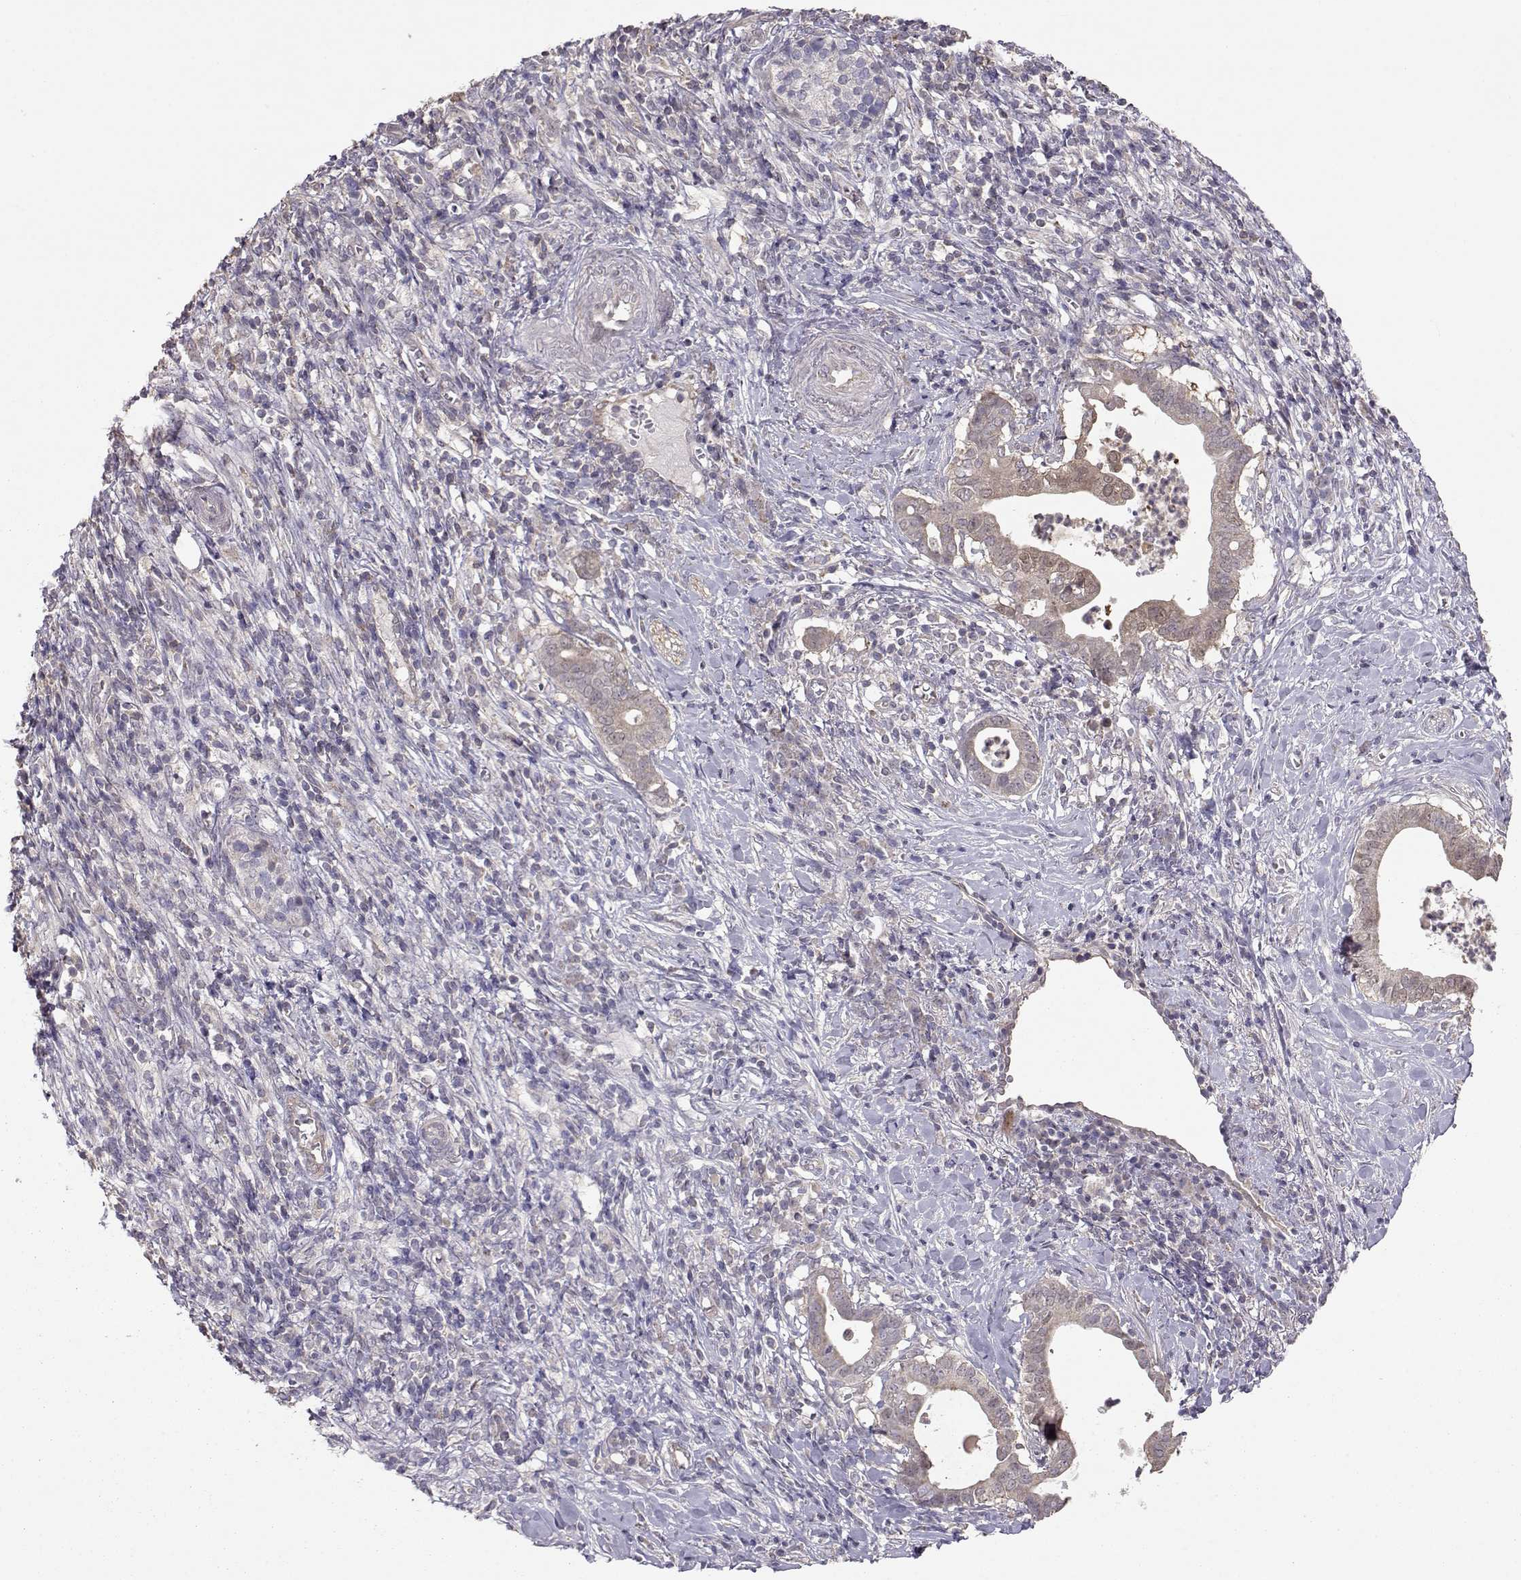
{"staining": {"intensity": "weak", "quantity": "25%-75%", "location": "cytoplasmic/membranous"}, "tissue": "pancreatic cancer", "cell_type": "Tumor cells", "image_type": "cancer", "snomed": [{"axis": "morphology", "description": "Adenocarcinoma, NOS"}, {"axis": "topography", "description": "Pancreas"}], "caption": "Immunohistochemistry (IHC) photomicrograph of neoplastic tissue: pancreatic cancer stained using IHC displays low levels of weak protein expression localized specifically in the cytoplasmic/membranous of tumor cells, appearing as a cytoplasmic/membranous brown color.", "gene": "NCAM2", "patient": {"sex": "male", "age": 61}}